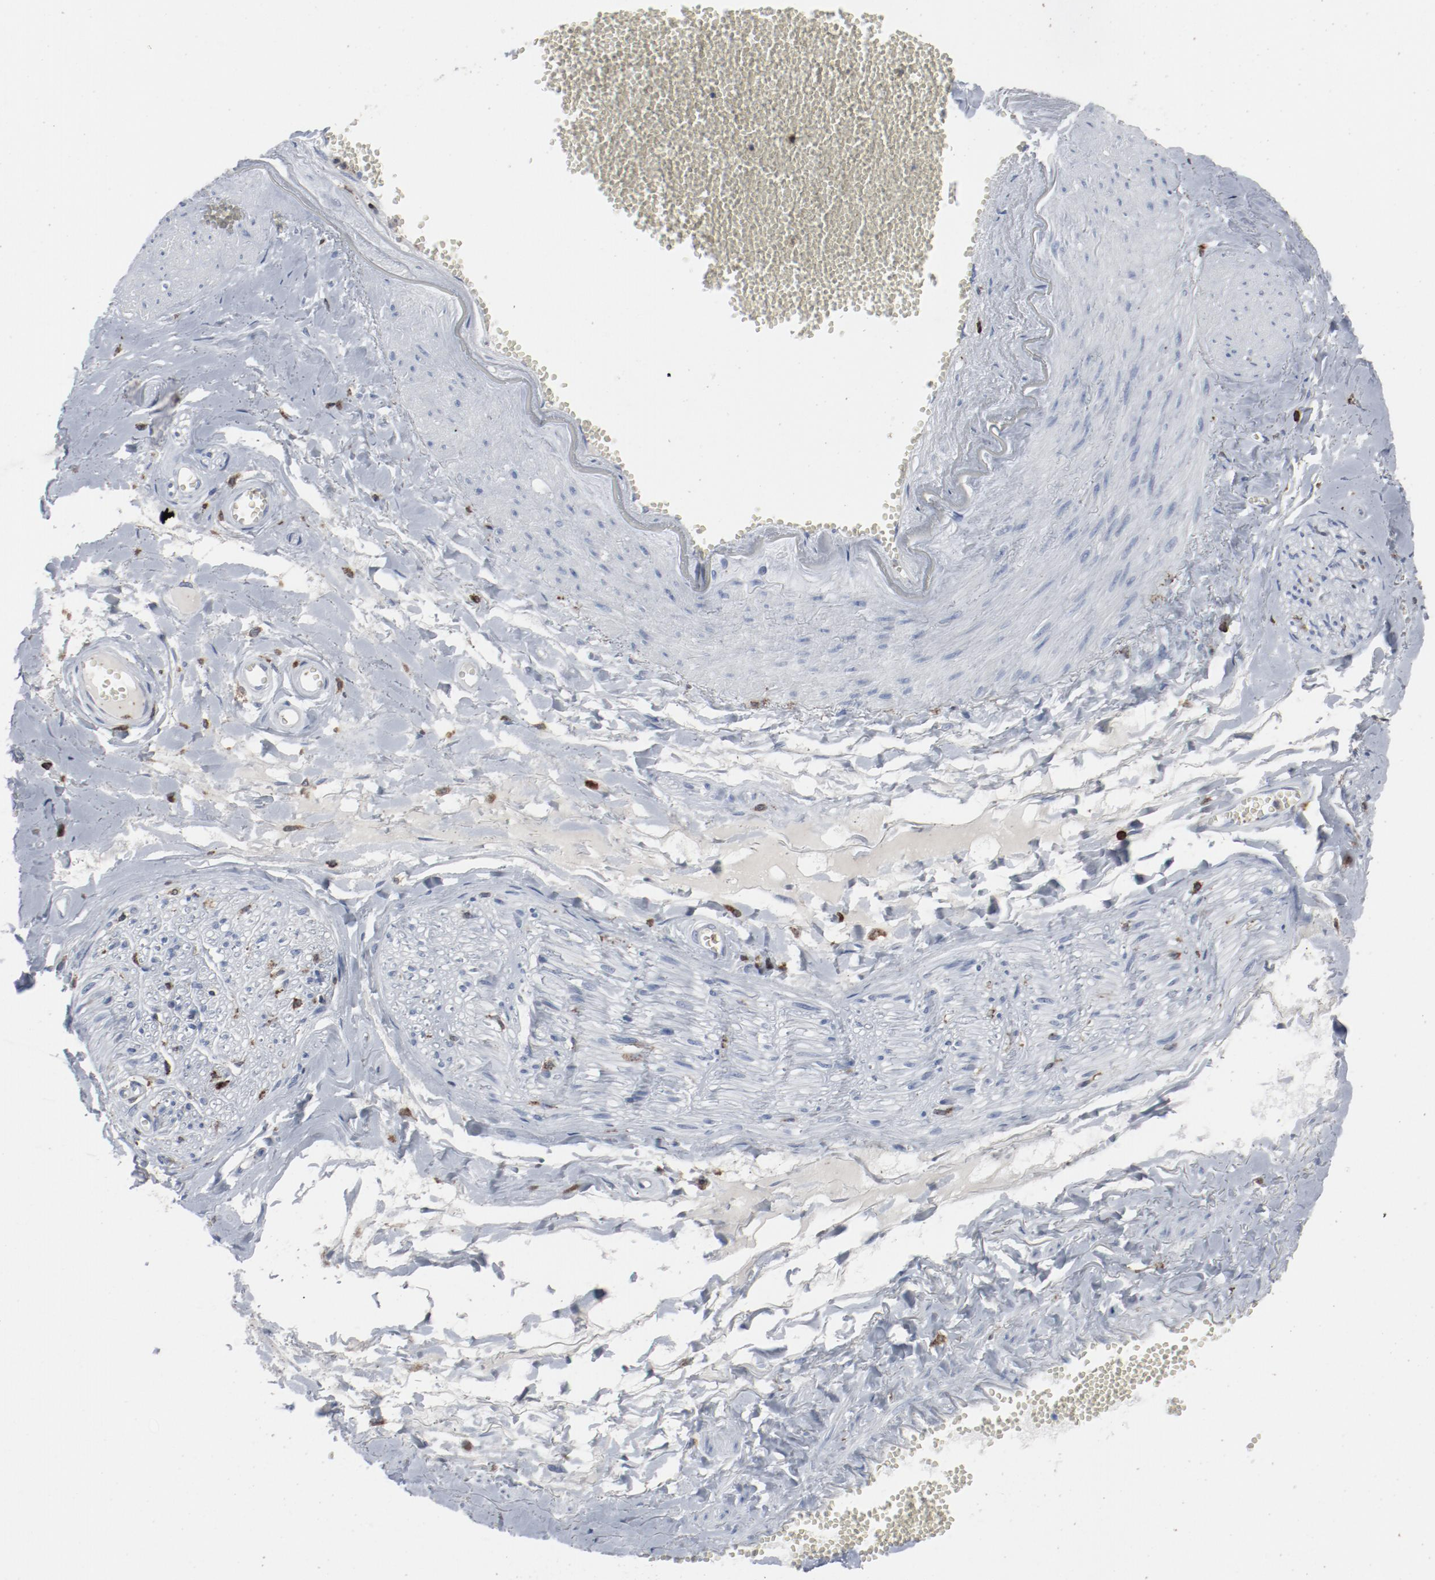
{"staining": {"intensity": "negative", "quantity": "none", "location": "none"}, "tissue": "adipose tissue", "cell_type": "Adipocytes", "image_type": "normal", "snomed": [{"axis": "morphology", "description": "Normal tissue, NOS"}, {"axis": "morphology", "description": "Inflammation, NOS"}, {"axis": "topography", "description": "Salivary gland"}, {"axis": "topography", "description": "Peripheral nerve tissue"}], "caption": "An immunohistochemistry image of unremarkable adipose tissue is shown. There is no staining in adipocytes of adipose tissue. Brightfield microscopy of immunohistochemistry stained with DAB (3,3'-diaminobenzidine) (brown) and hematoxylin (blue), captured at high magnification.", "gene": "LCP2", "patient": {"sex": "female", "age": 75}}